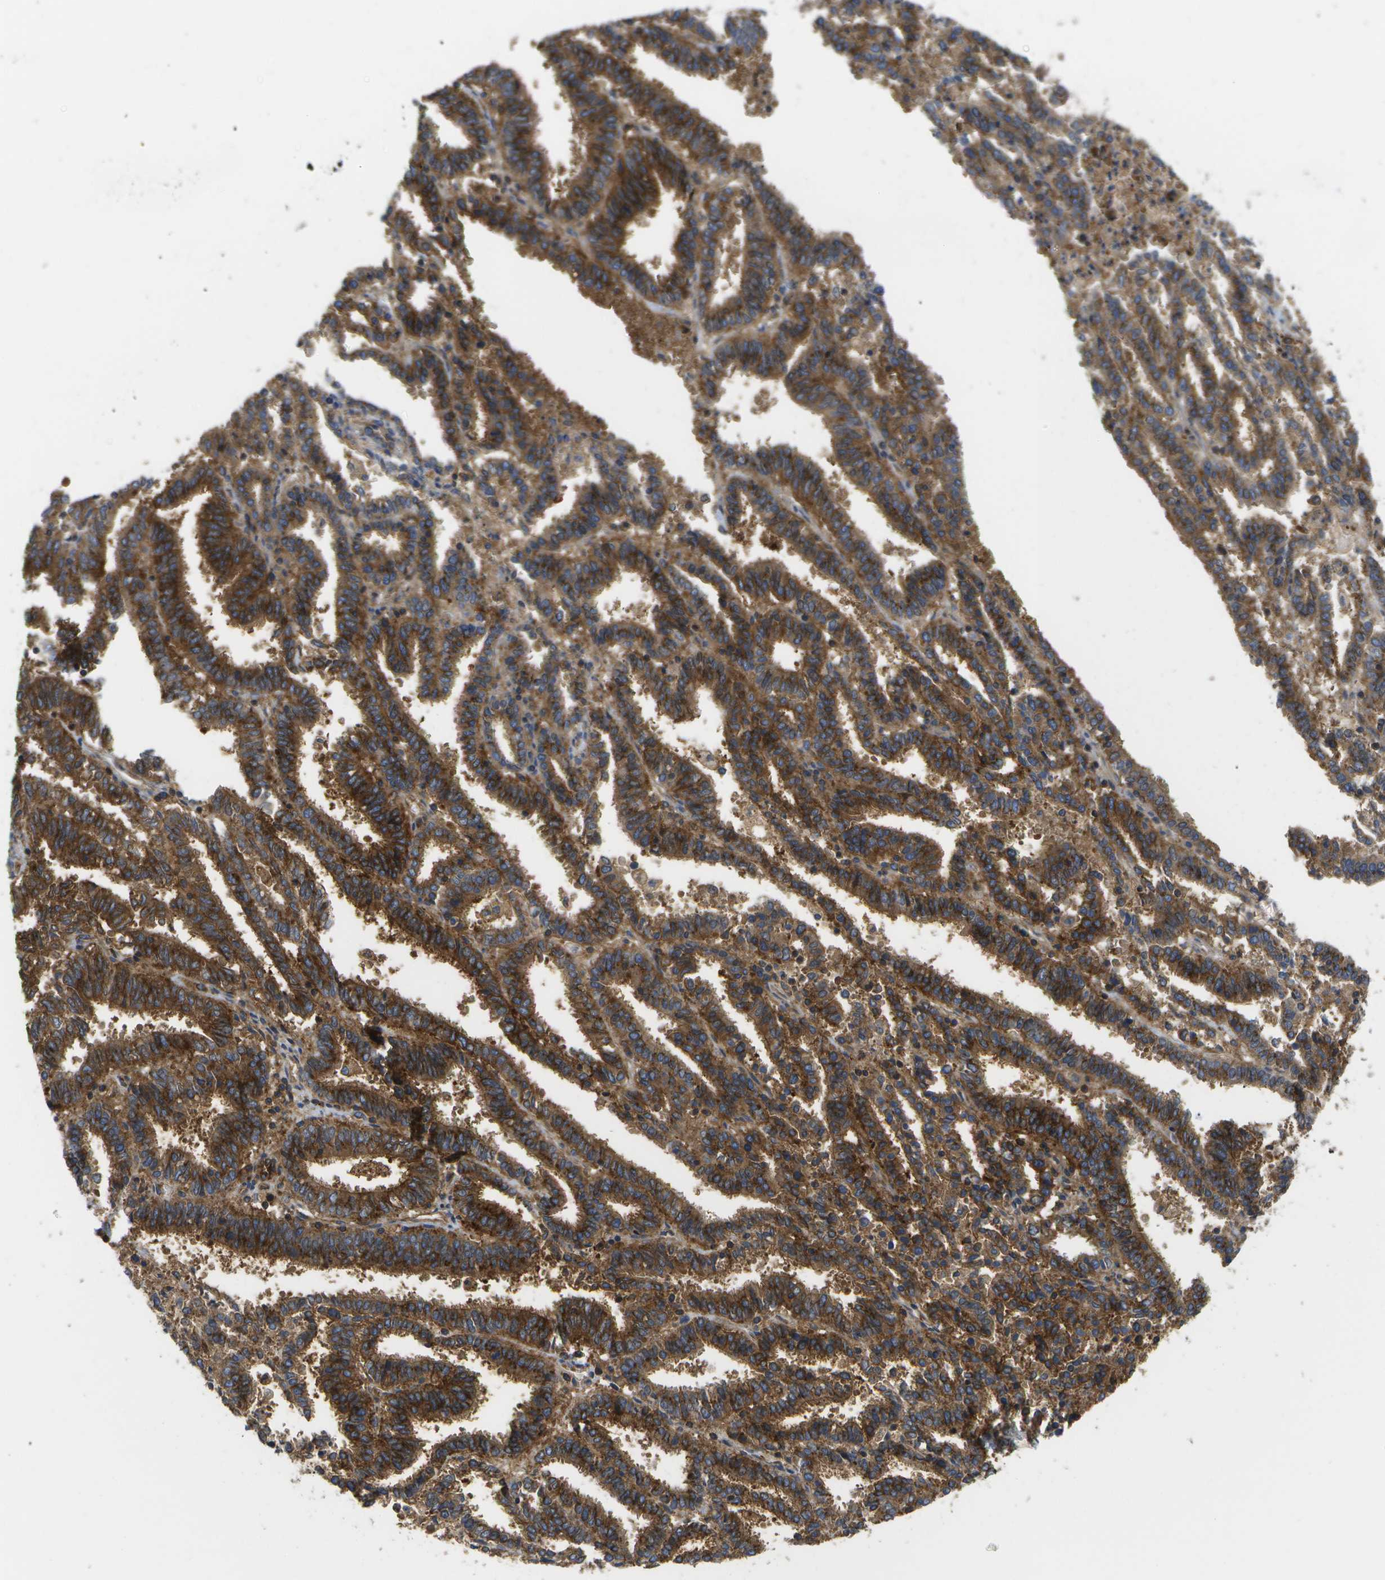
{"staining": {"intensity": "strong", "quantity": ">75%", "location": "cytoplasmic/membranous"}, "tissue": "endometrial cancer", "cell_type": "Tumor cells", "image_type": "cancer", "snomed": [{"axis": "morphology", "description": "Adenocarcinoma, NOS"}, {"axis": "topography", "description": "Uterus"}], "caption": "Tumor cells show high levels of strong cytoplasmic/membranous expression in about >75% of cells in endometrial cancer (adenocarcinoma). (brown staining indicates protein expression, while blue staining denotes nuclei).", "gene": "BST2", "patient": {"sex": "female", "age": 83}}